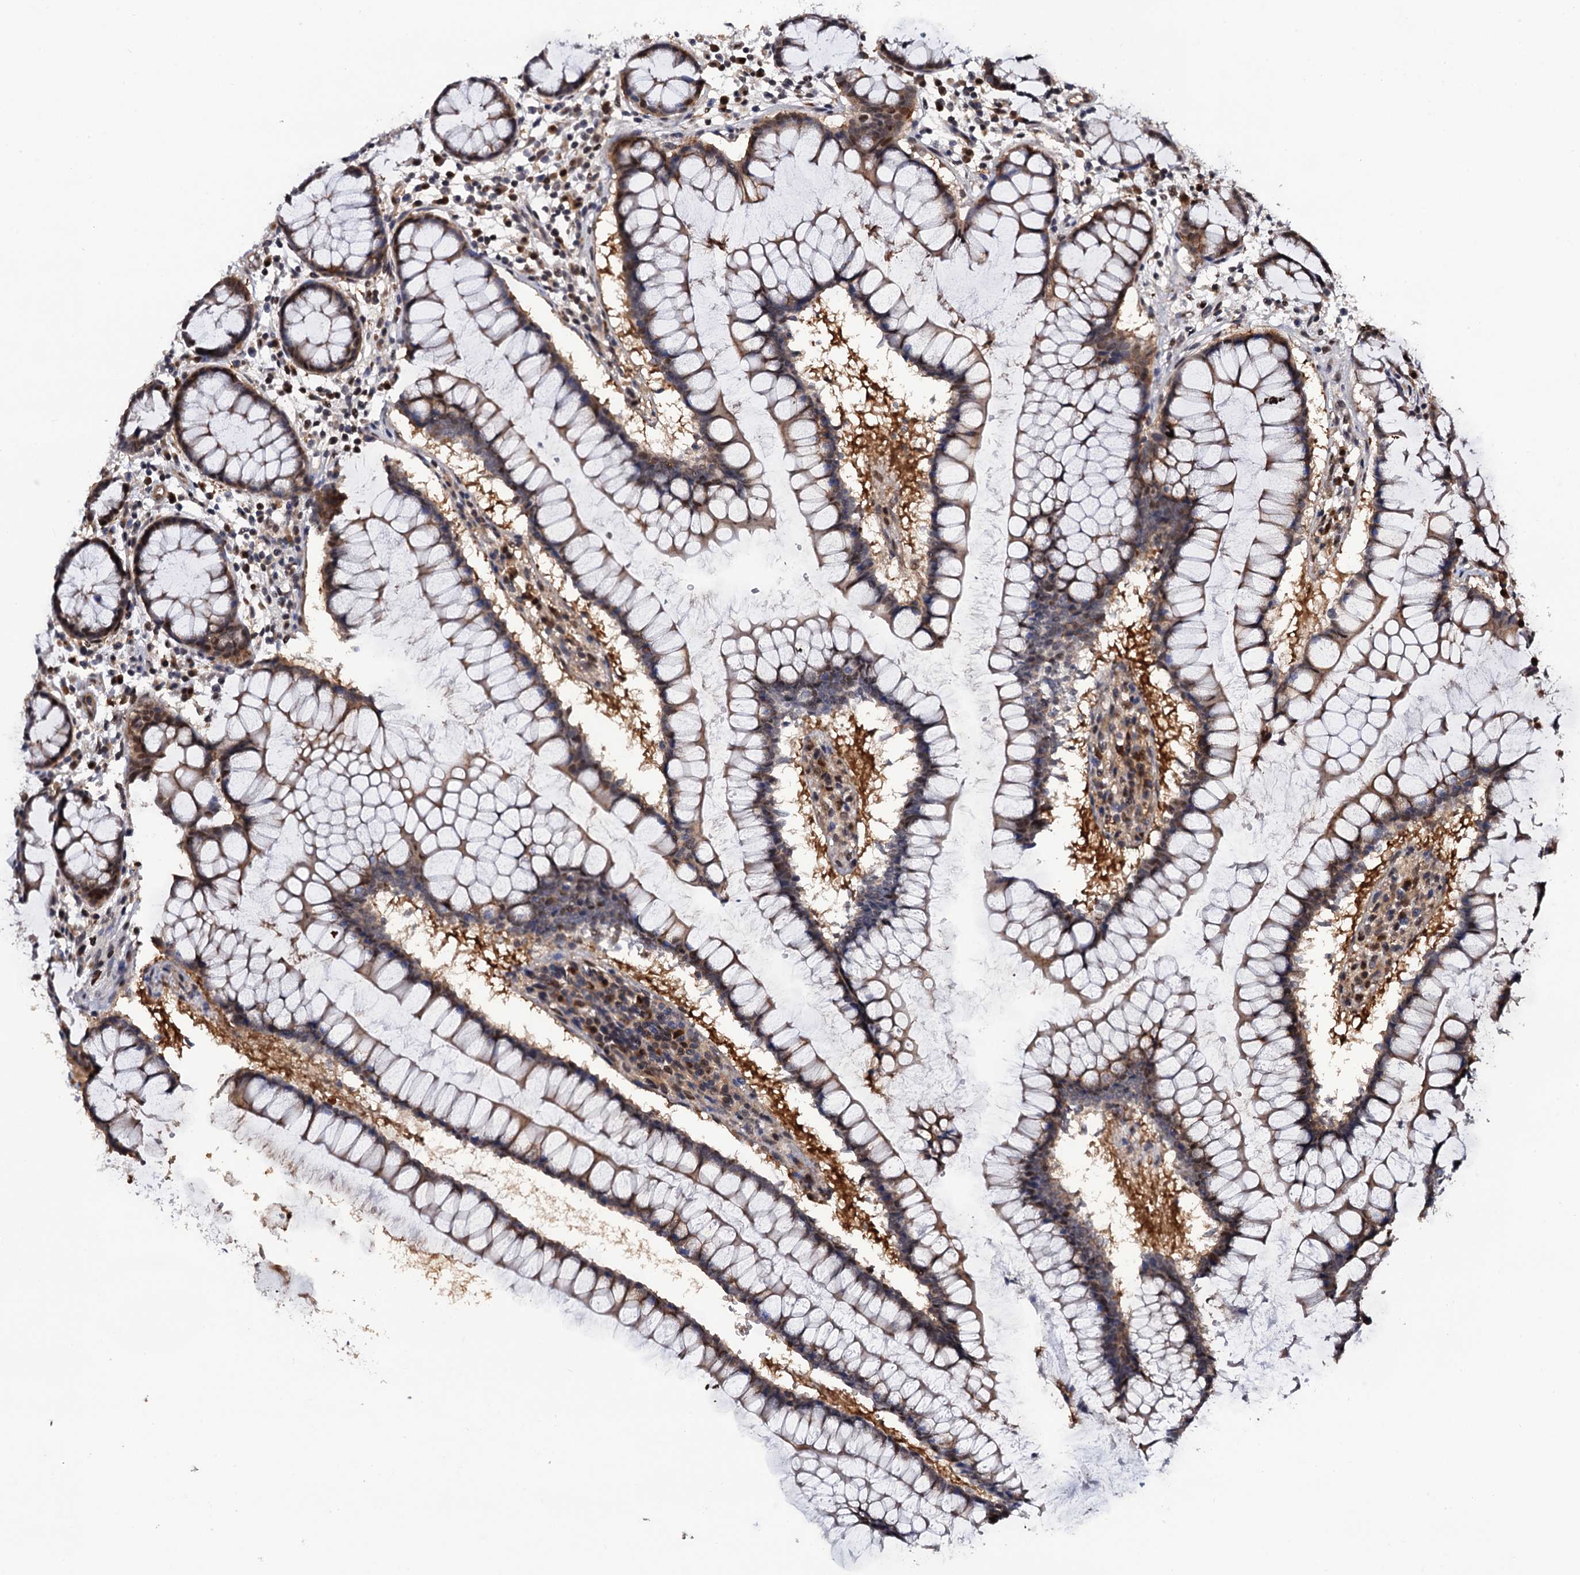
{"staining": {"intensity": "moderate", "quantity": ">75%", "location": "cytoplasmic/membranous,nuclear"}, "tissue": "colon", "cell_type": "Endothelial cells", "image_type": "normal", "snomed": [{"axis": "morphology", "description": "Normal tissue, NOS"}, {"axis": "morphology", "description": "Adenocarcinoma, NOS"}, {"axis": "topography", "description": "Colon"}], "caption": "Protein staining demonstrates moderate cytoplasmic/membranous,nuclear staining in approximately >75% of endothelial cells in unremarkable colon.", "gene": "CDC23", "patient": {"sex": "female", "age": 55}}